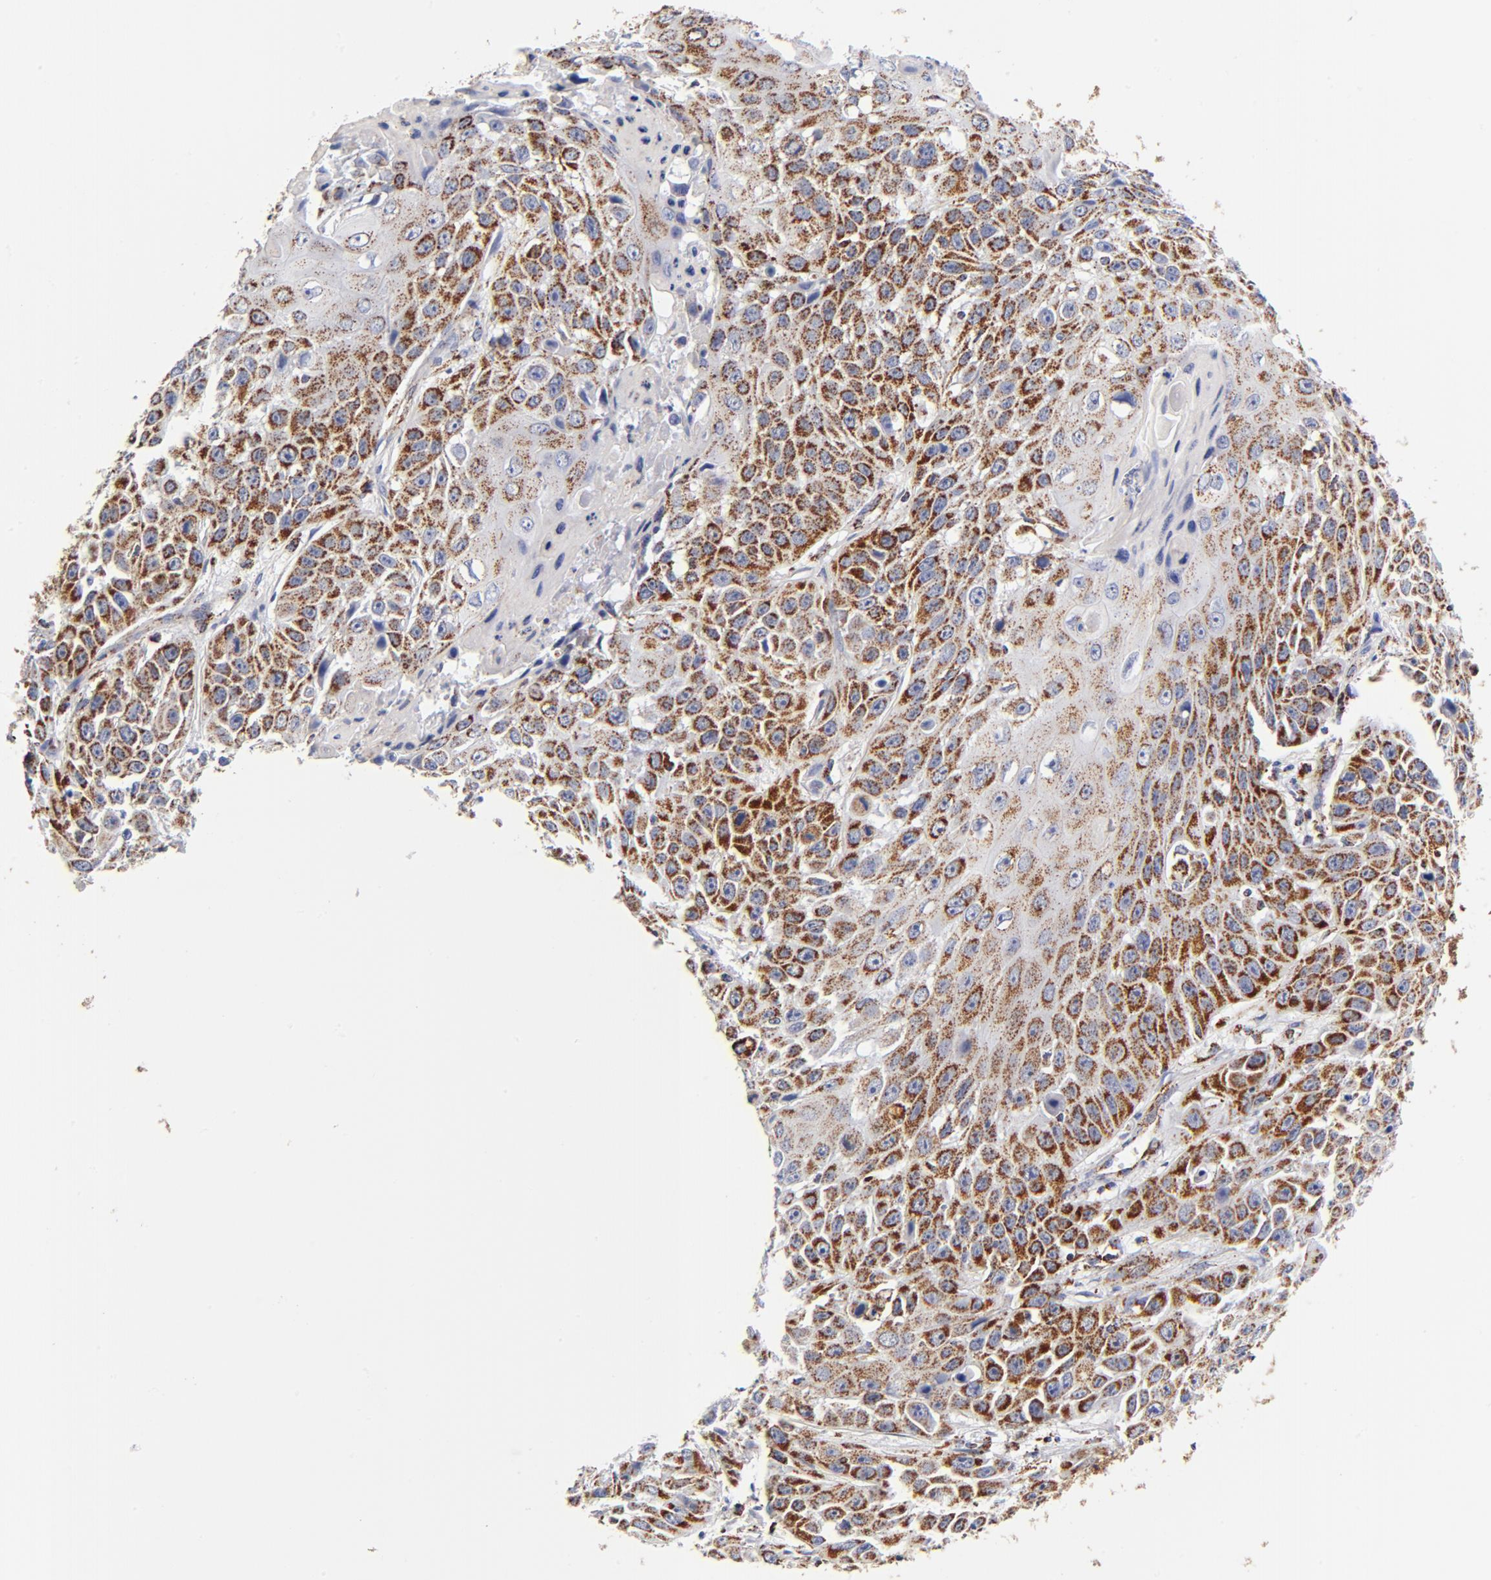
{"staining": {"intensity": "strong", "quantity": ">75%", "location": "cytoplasmic/membranous"}, "tissue": "cervical cancer", "cell_type": "Tumor cells", "image_type": "cancer", "snomed": [{"axis": "morphology", "description": "Squamous cell carcinoma, NOS"}, {"axis": "topography", "description": "Cervix"}], "caption": "Immunohistochemistry (IHC) photomicrograph of cervical cancer stained for a protein (brown), which shows high levels of strong cytoplasmic/membranous staining in approximately >75% of tumor cells.", "gene": "ECHS1", "patient": {"sex": "female", "age": 39}}